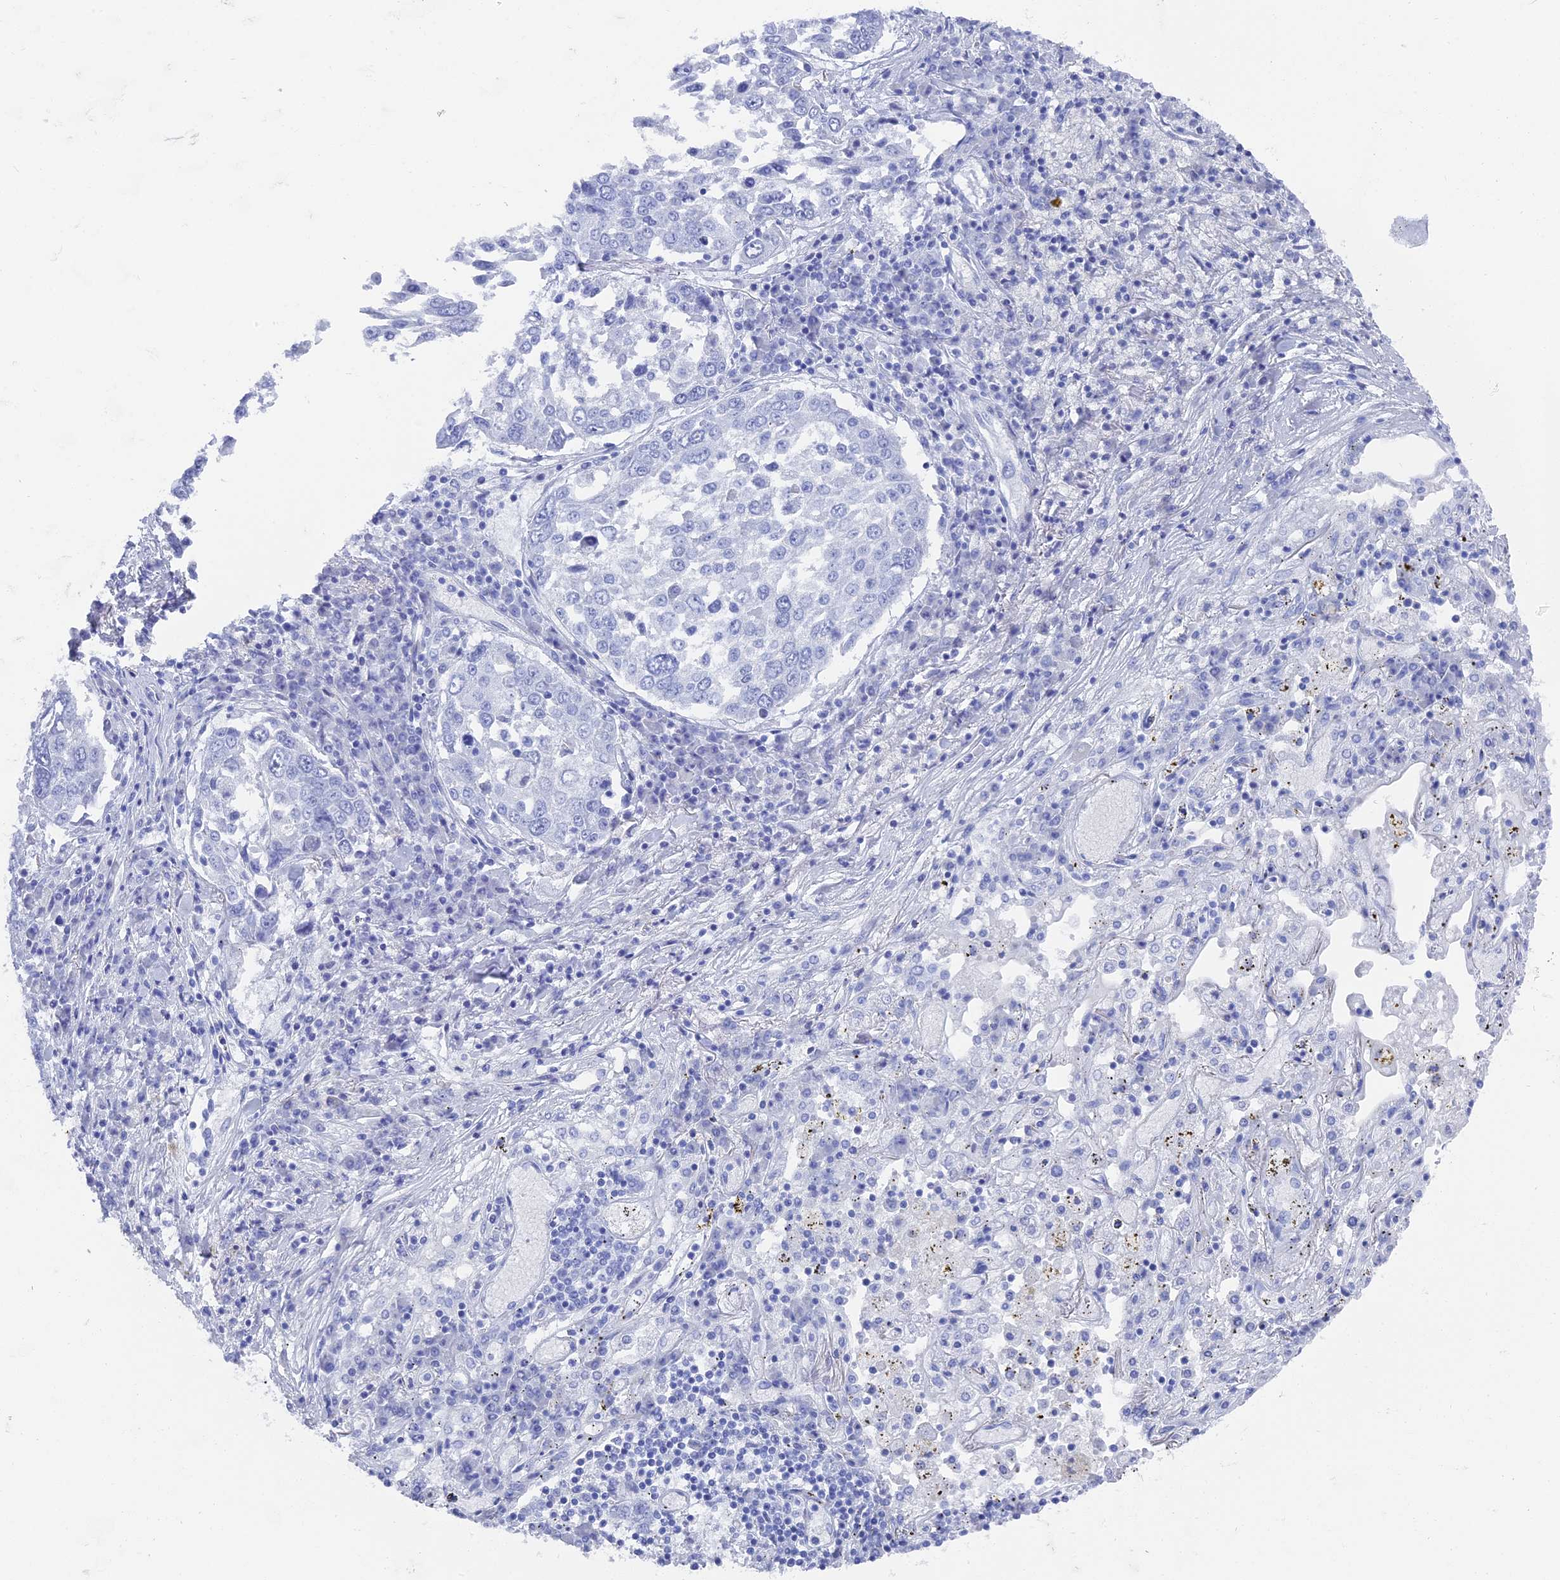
{"staining": {"intensity": "negative", "quantity": "none", "location": "none"}, "tissue": "lung cancer", "cell_type": "Tumor cells", "image_type": "cancer", "snomed": [{"axis": "morphology", "description": "Squamous cell carcinoma, NOS"}, {"axis": "topography", "description": "Lung"}], "caption": "Immunohistochemical staining of human lung cancer reveals no significant positivity in tumor cells.", "gene": "ENPP3", "patient": {"sex": "male", "age": 65}}